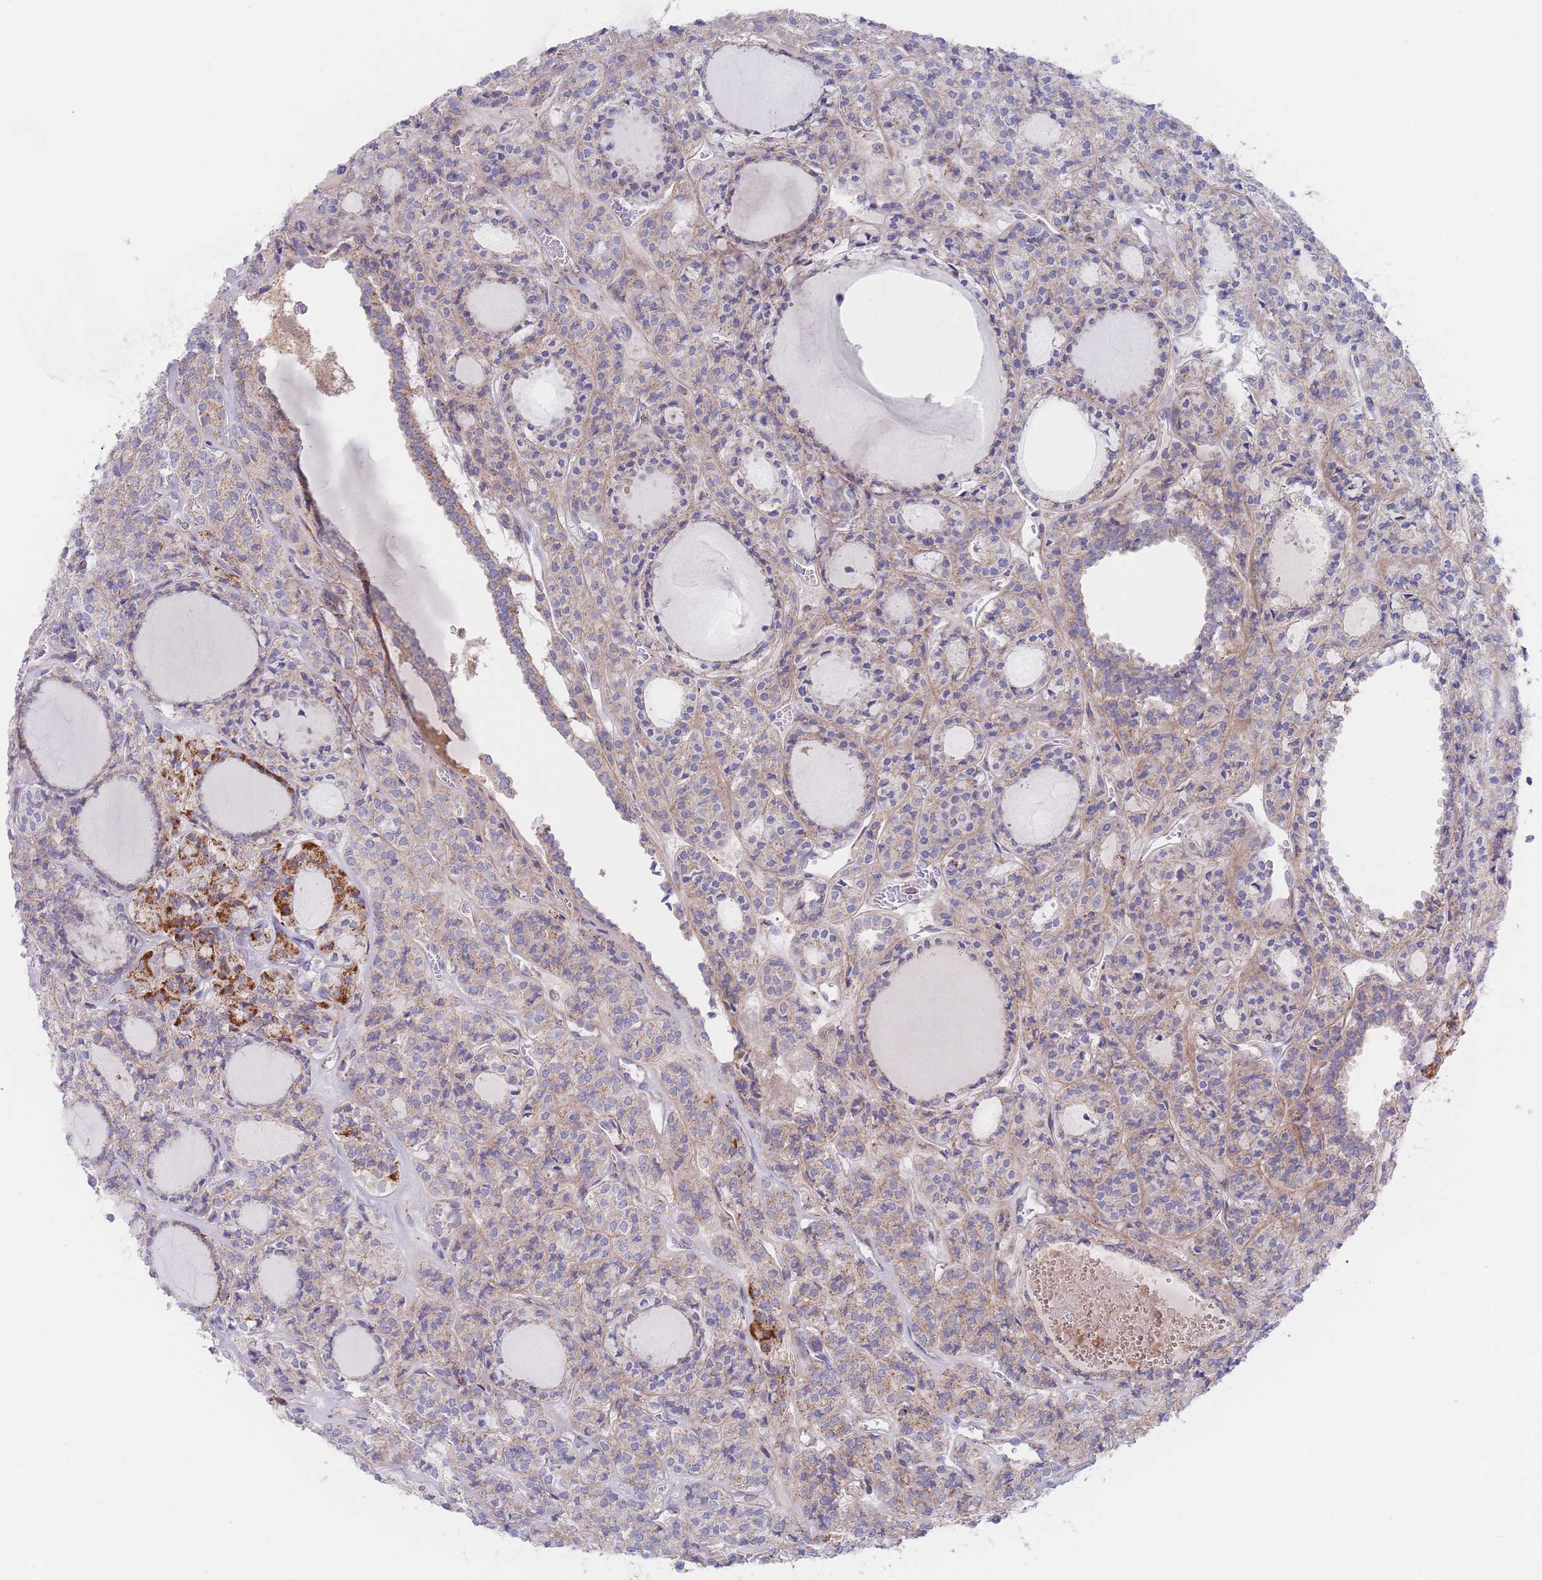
{"staining": {"intensity": "strong", "quantity": "<25%", "location": "cytoplasmic/membranous"}, "tissue": "thyroid cancer", "cell_type": "Tumor cells", "image_type": "cancer", "snomed": [{"axis": "morphology", "description": "Follicular adenoma carcinoma, NOS"}, {"axis": "topography", "description": "Thyroid gland"}], "caption": "This is an image of immunohistochemistry (IHC) staining of thyroid cancer (follicular adenoma carcinoma), which shows strong positivity in the cytoplasmic/membranous of tumor cells.", "gene": "IKZF4", "patient": {"sex": "female", "age": 63}}